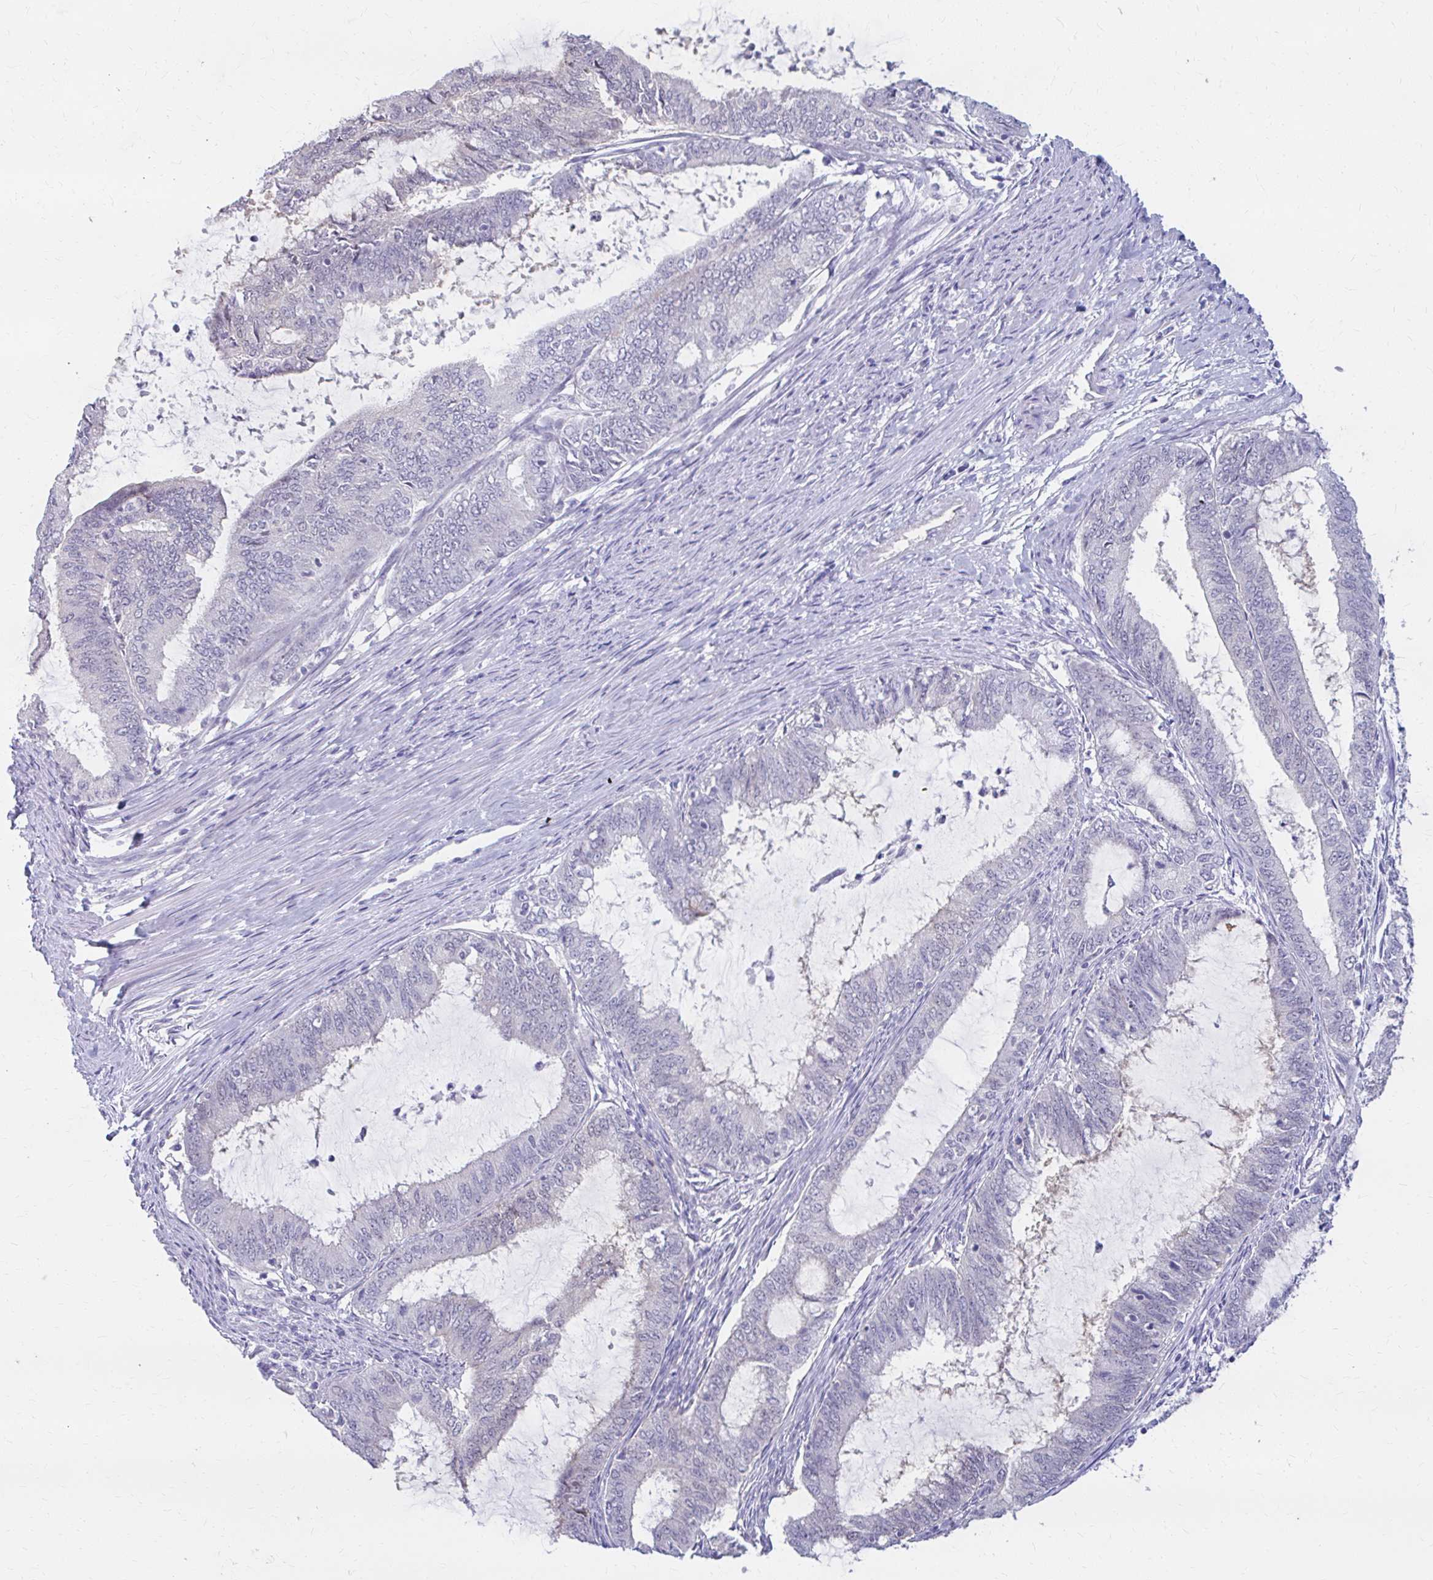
{"staining": {"intensity": "negative", "quantity": "none", "location": "none"}, "tissue": "endometrial cancer", "cell_type": "Tumor cells", "image_type": "cancer", "snomed": [{"axis": "morphology", "description": "Adenocarcinoma, NOS"}, {"axis": "topography", "description": "Endometrium"}], "caption": "Immunohistochemistry (IHC) micrograph of endometrial cancer (adenocarcinoma) stained for a protein (brown), which demonstrates no expression in tumor cells. (DAB (3,3'-diaminobenzidine) immunohistochemistry (IHC) with hematoxylin counter stain).", "gene": "RGS16", "patient": {"sex": "female", "age": 51}}